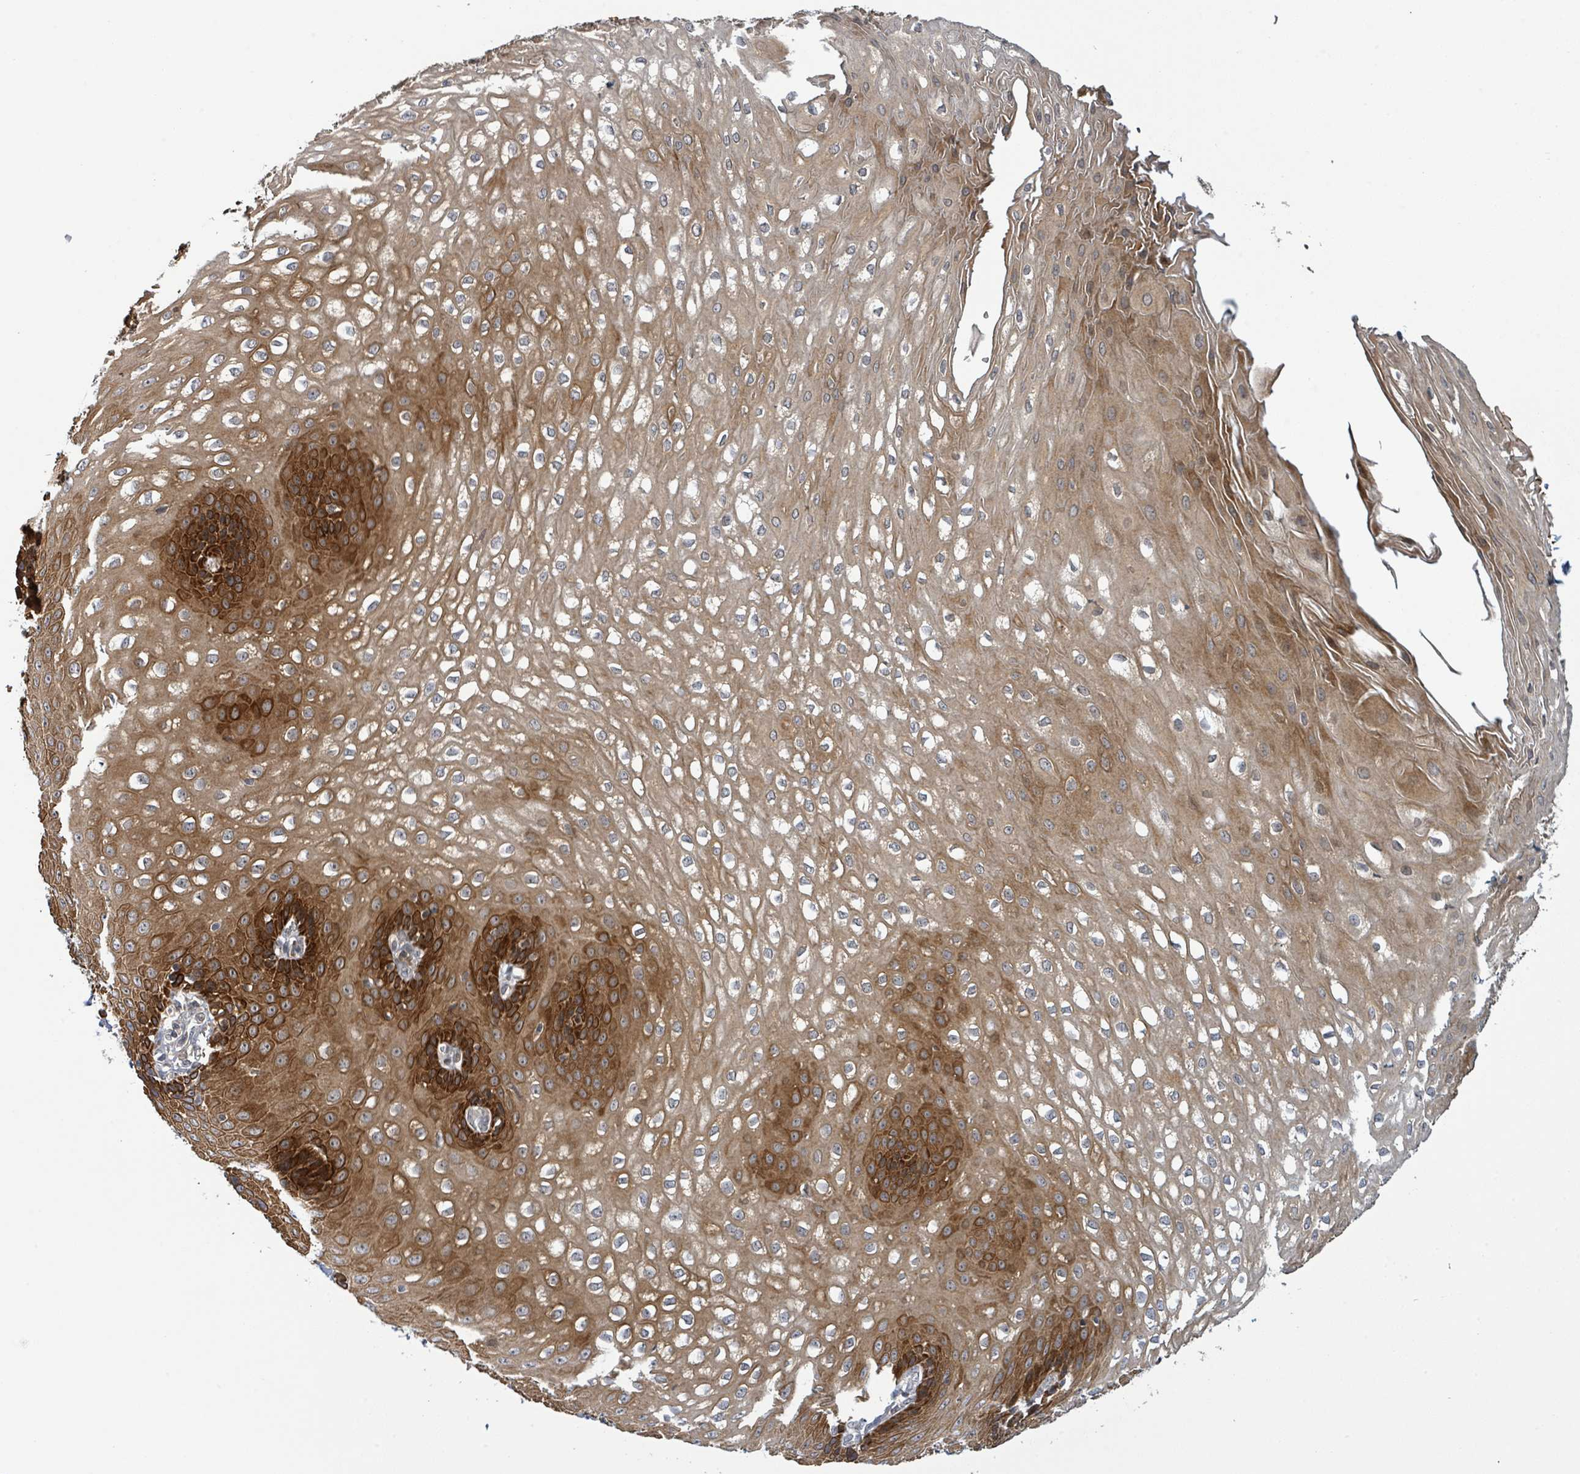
{"staining": {"intensity": "strong", "quantity": ">75%", "location": "cytoplasmic/membranous"}, "tissue": "esophagus", "cell_type": "Squamous epithelial cells", "image_type": "normal", "snomed": [{"axis": "morphology", "description": "Normal tissue, NOS"}, {"axis": "topography", "description": "Esophagus"}], "caption": "Immunohistochemical staining of unremarkable human esophagus reveals high levels of strong cytoplasmic/membranous staining in approximately >75% of squamous epithelial cells.", "gene": "ITGA11", "patient": {"sex": "male", "age": 67}}